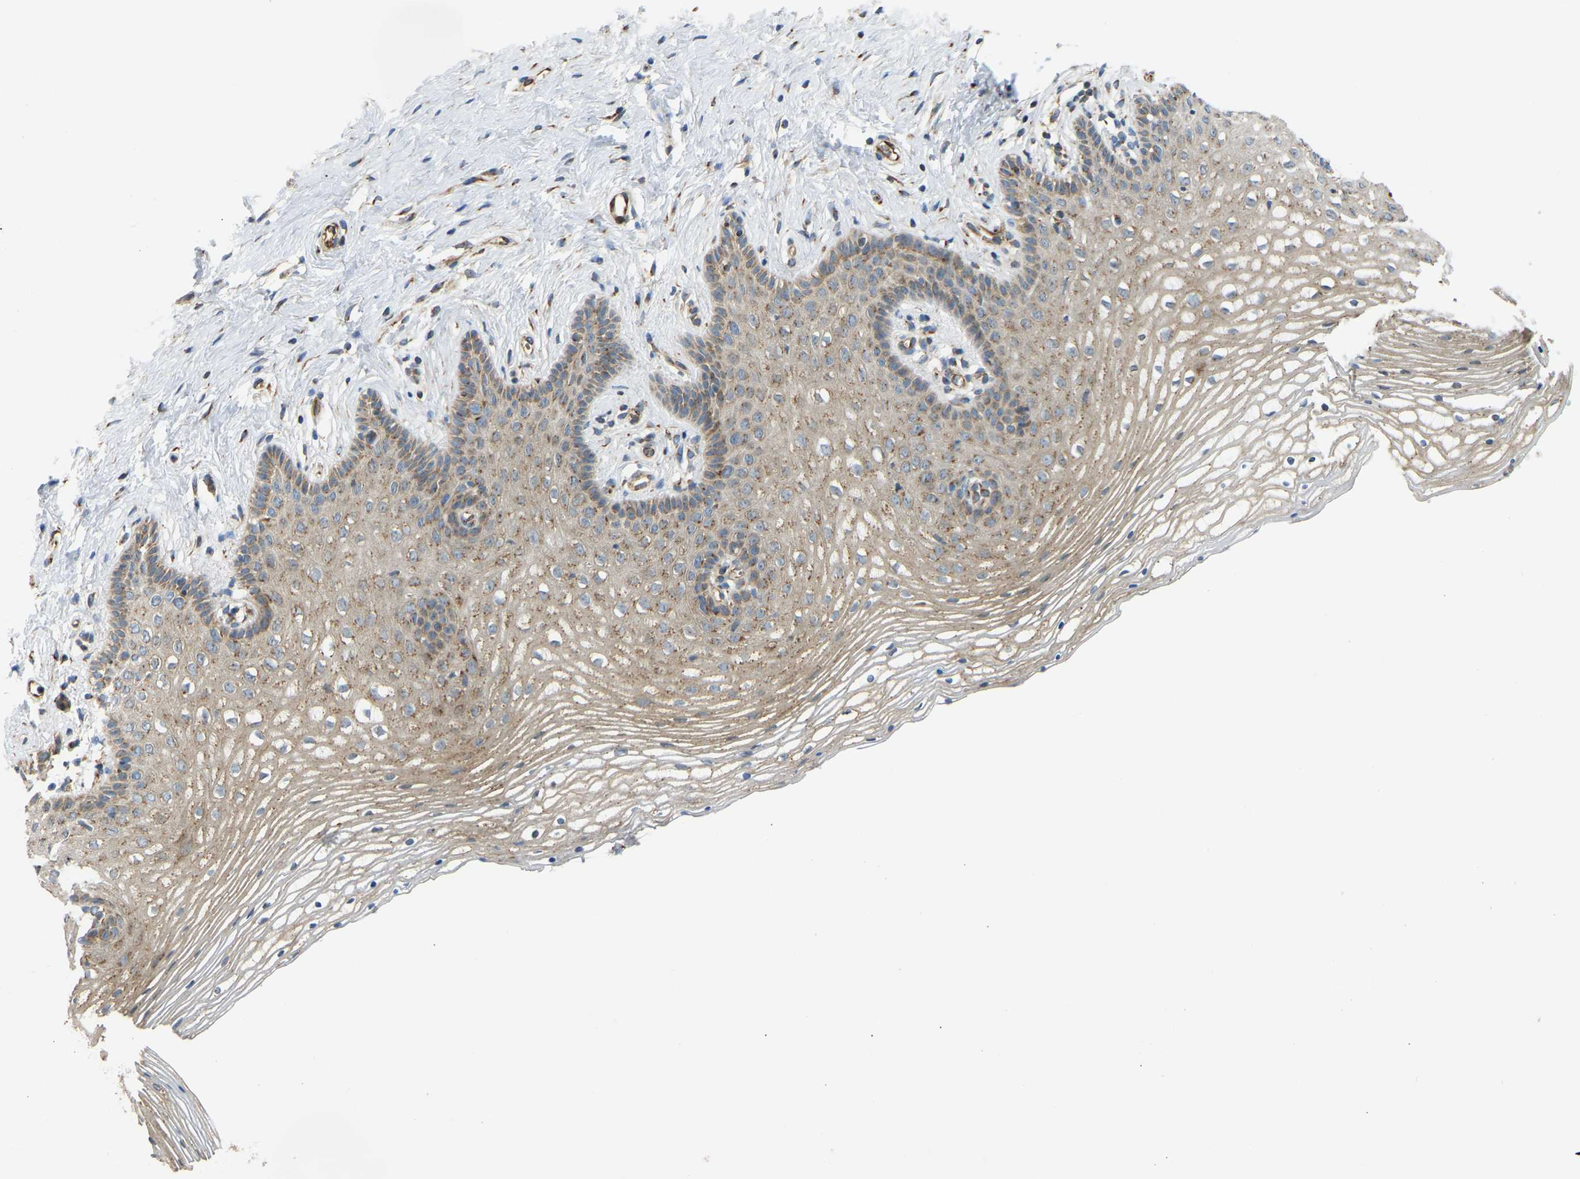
{"staining": {"intensity": "moderate", "quantity": ">75%", "location": "cytoplasmic/membranous"}, "tissue": "vagina", "cell_type": "Squamous epithelial cells", "image_type": "normal", "snomed": [{"axis": "morphology", "description": "Normal tissue, NOS"}, {"axis": "topography", "description": "Vagina"}], "caption": "Immunohistochemistry (IHC) of unremarkable vagina shows medium levels of moderate cytoplasmic/membranous positivity in approximately >75% of squamous epithelial cells.", "gene": "YIPF2", "patient": {"sex": "female", "age": 32}}